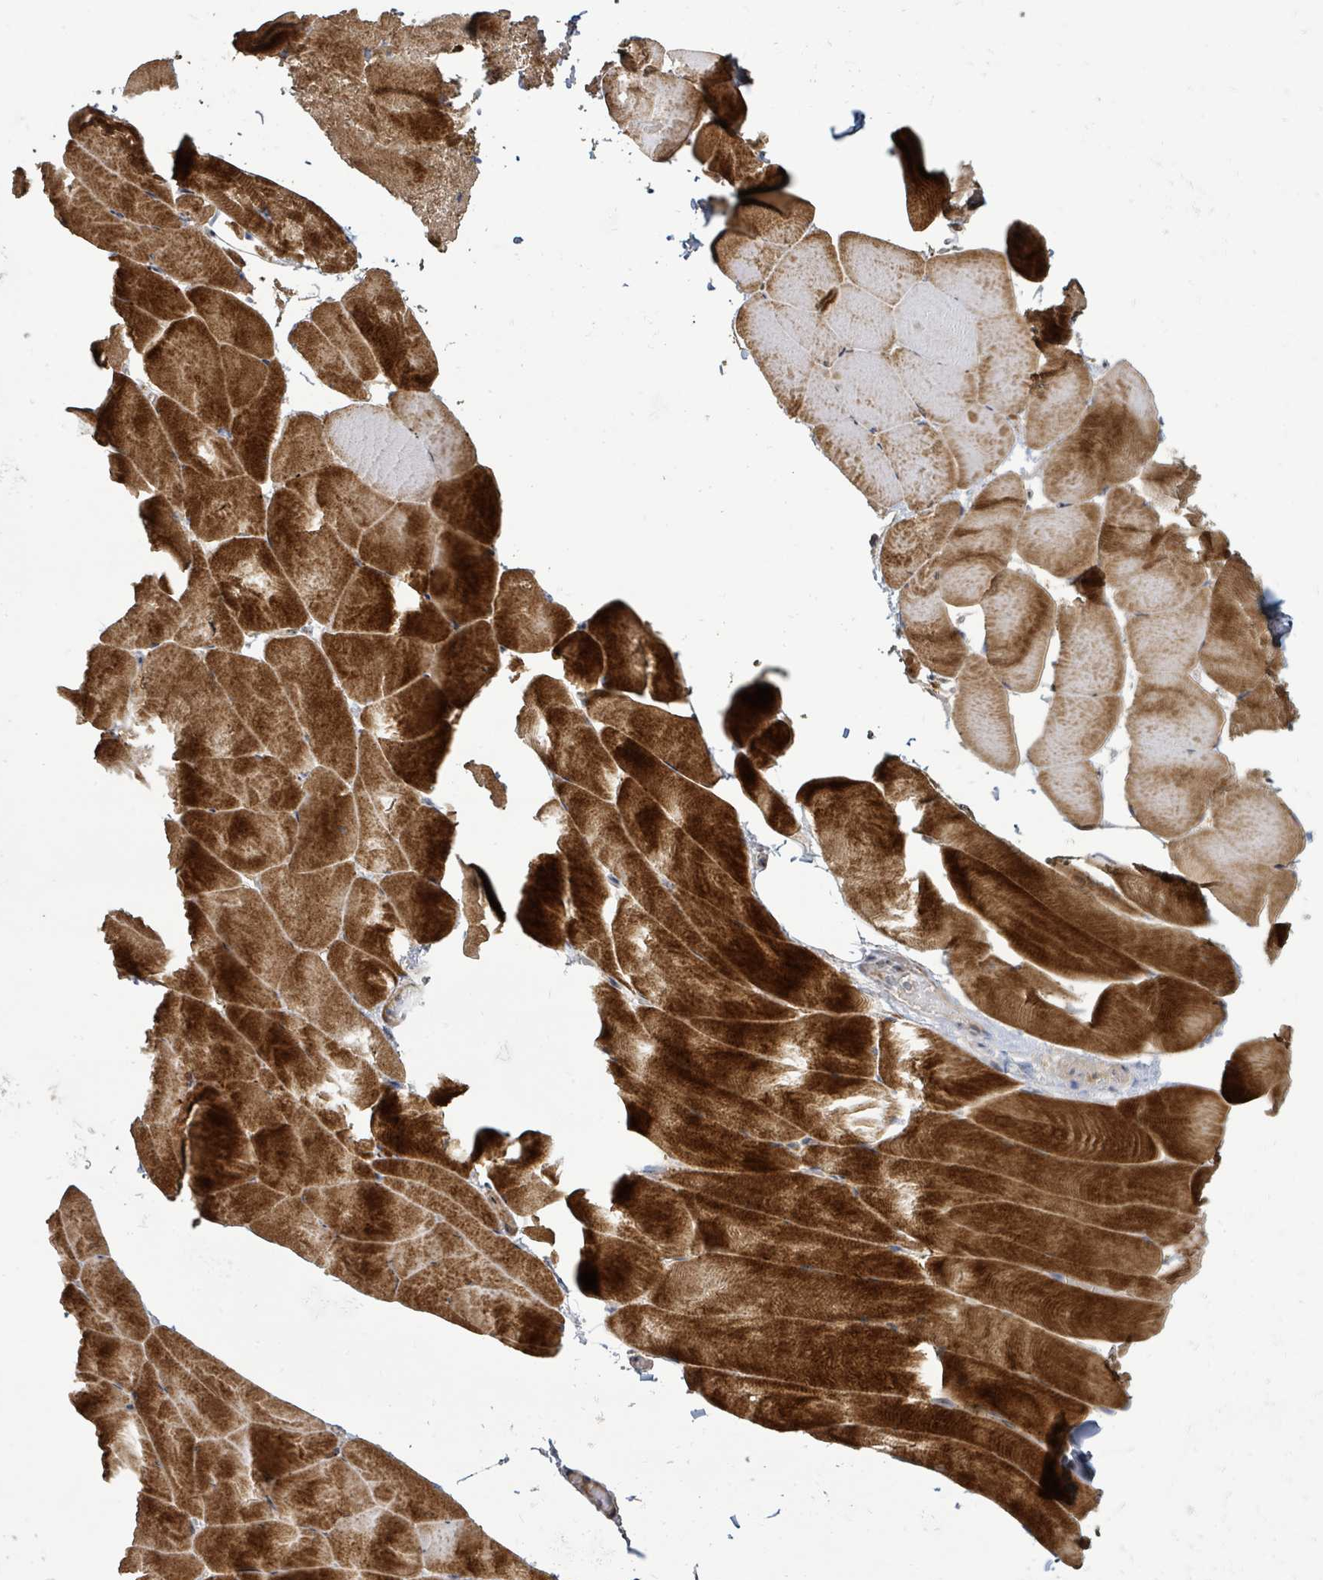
{"staining": {"intensity": "strong", "quantity": ">75%", "location": "cytoplasmic/membranous"}, "tissue": "skeletal muscle", "cell_type": "Myocytes", "image_type": "normal", "snomed": [{"axis": "morphology", "description": "Normal tissue, NOS"}, {"axis": "topography", "description": "Skeletal muscle"}], "caption": "An image of human skeletal muscle stained for a protein exhibits strong cytoplasmic/membranous brown staining in myocytes.", "gene": "STARD4", "patient": {"sex": "female", "age": 64}}